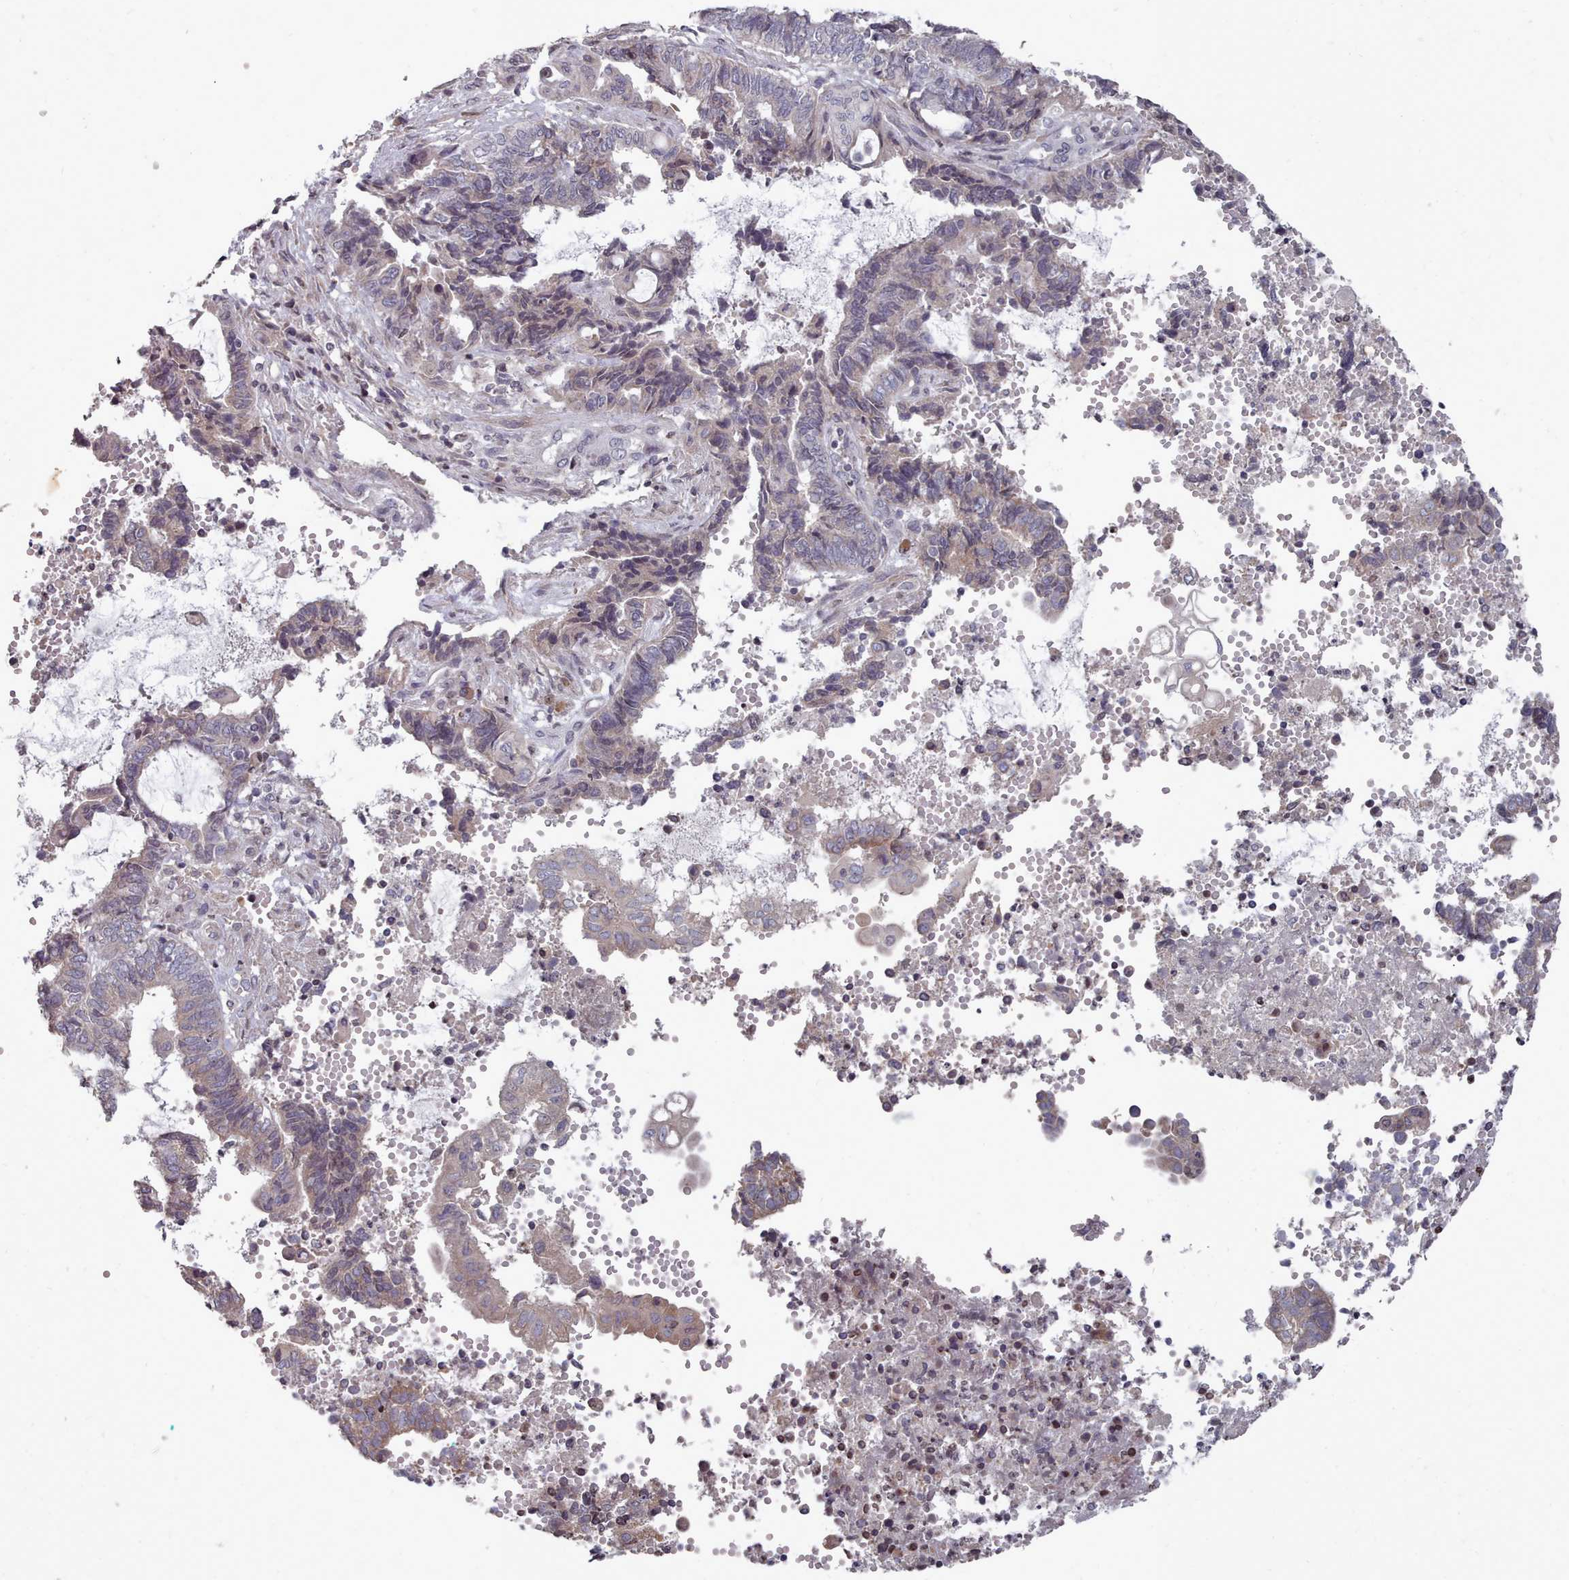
{"staining": {"intensity": "weak", "quantity": "<25%", "location": "cytoplasmic/membranous"}, "tissue": "endometrial cancer", "cell_type": "Tumor cells", "image_type": "cancer", "snomed": [{"axis": "morphology", "description": "Adenocarcinoma, NOS"}, {"axis": "topography", "description": "Uterus"}, {"axis": "topography", "description": "Endometrium"}], "caption": "A high-resolution photomicrograph shows IHC staining of endometrial adenocarcinoma, which exhibits no significant positivity in tumor cells.", "gene": "ACKR3", "patient": {"sex": "female", "age": 70}}